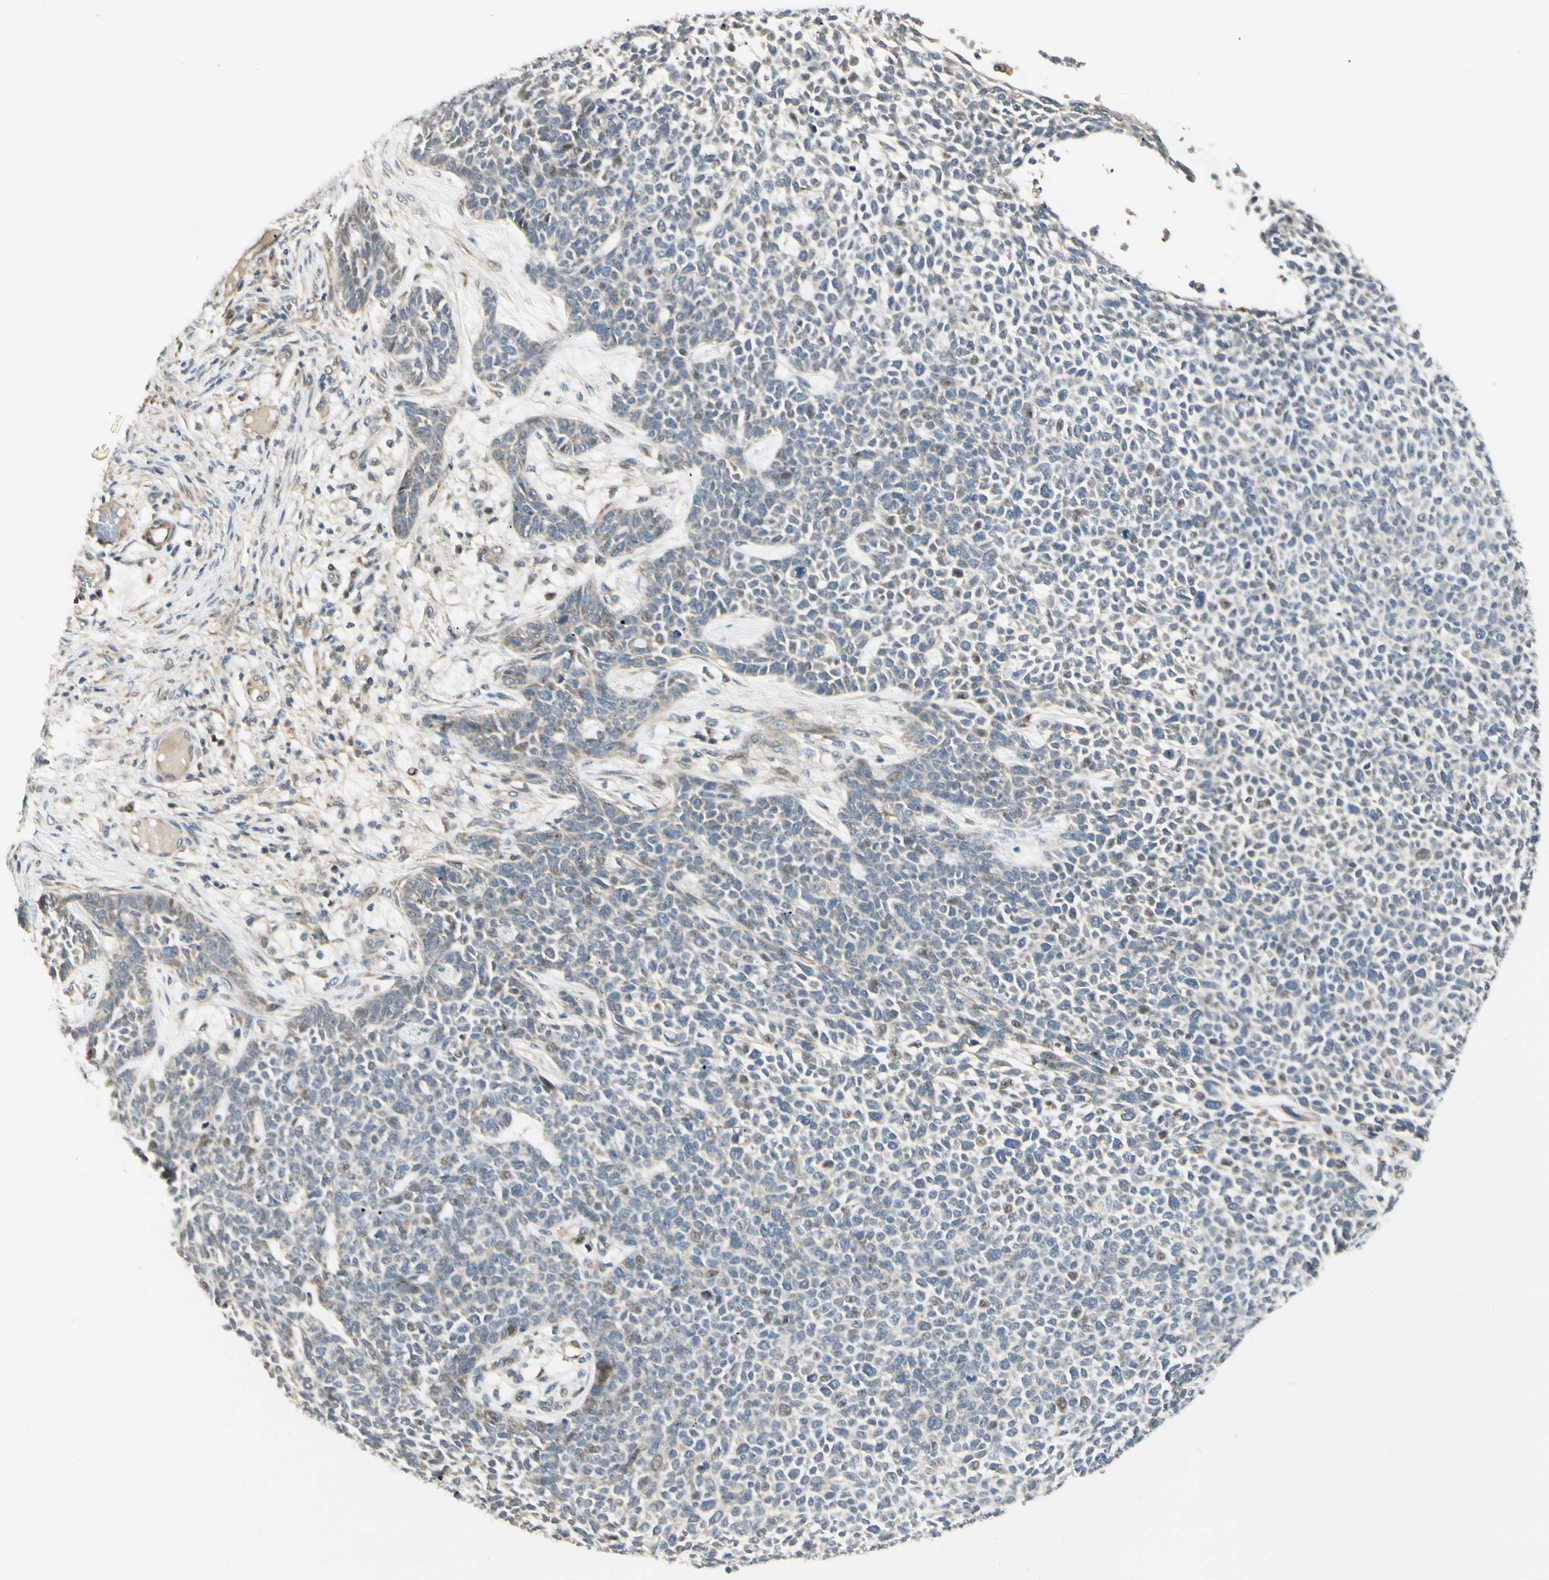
{"staining": {"intensity": "weak", "quantity": "<25%", "location": "nuclear"}, "tissue": "skin cancer", "cell_type": "Tumor cells", "image_type": "cancer", "snomed": [{"axis": "morphology", "description": "Basal cell carcinoma"}, {"axis": "topography", "description": "Skin"}], "caption": "Tumor cells are negative for protein expression in human skin cancer (basal cell carcinoma).", "gene": "P4HA3", "patient": {"sex": "female", "age": 84}}